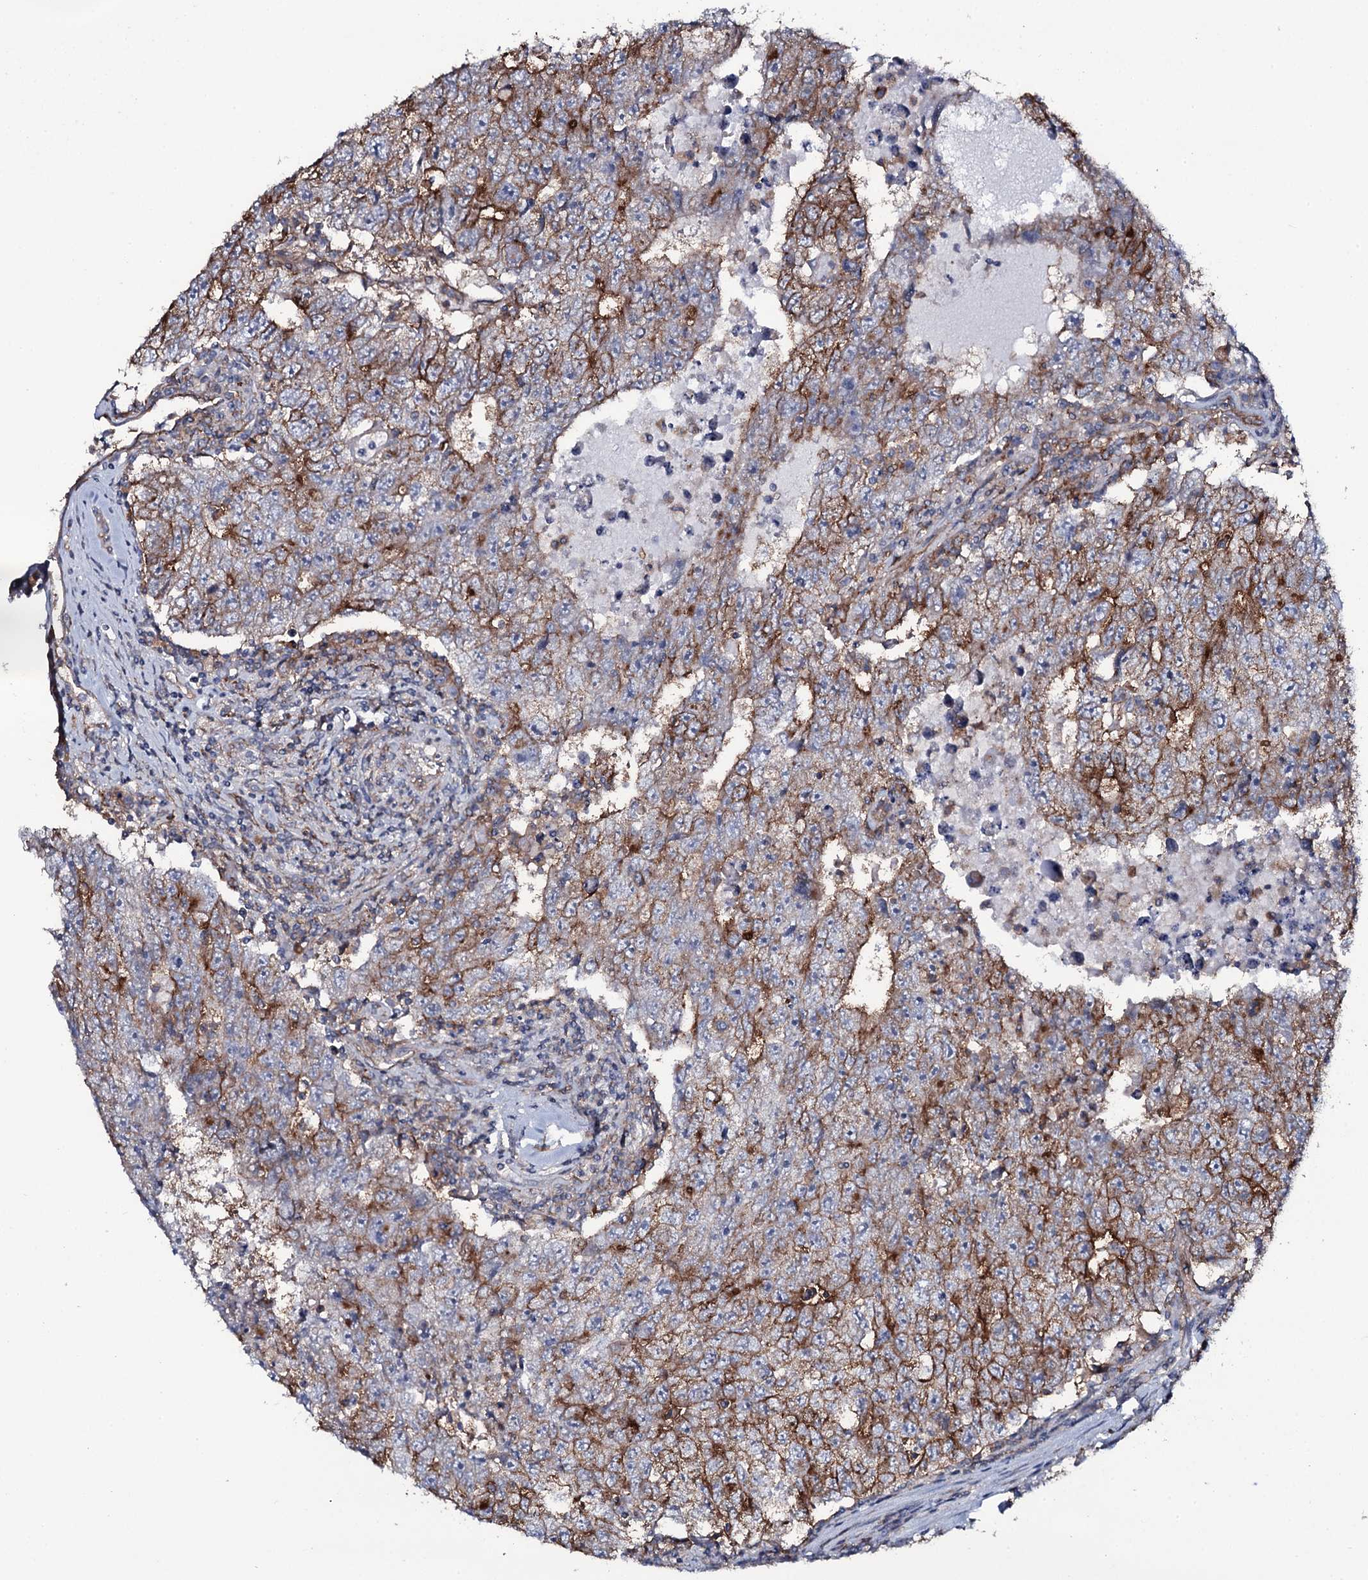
{"staining": {"intensity": "strong", "quantity": "25%-75%", "location": "cytoplasmic/membranous"}, "tissue": "testis cancer", "cell_type": "Tumor cells", "image_type": "cancer", "snomed": [{"axis": "morphology", "description": "Carcinoma, Embryonal, NOS"}, {"axis": "topography", "description": "Testis"}], "caption": "This is a histology image of immunohistochemistry (IHC) staining of testis cancer, which shows strong expression in the cytoplasmic/membranous of tumor cells.", "gene": "SNAP23", "patient": {"sex": "male", "age": 17}}